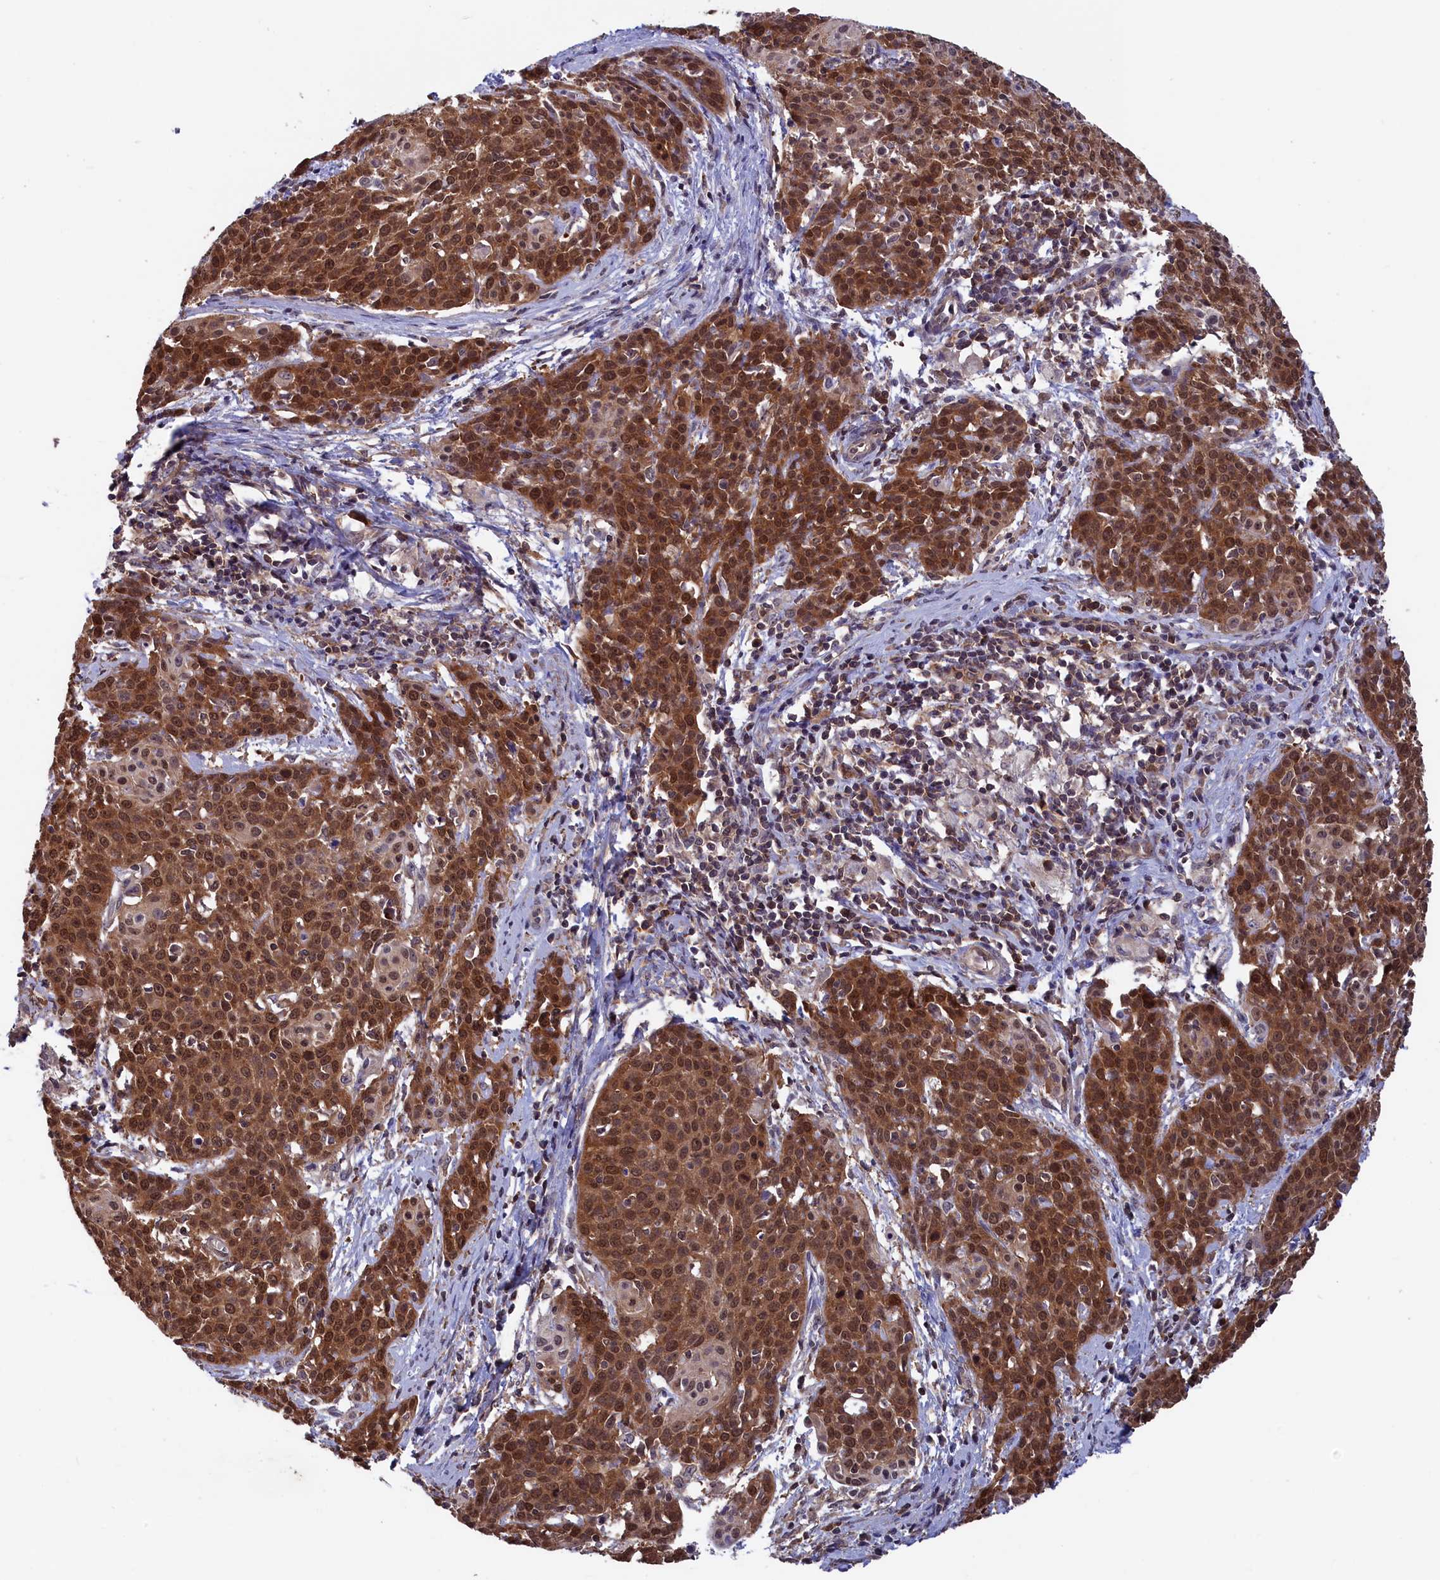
{"staining": {"intensity": "strong", "quantity": ">75%", "location": "cytoplasmic/membranous,nuclear"}, "tissue": "cervical cancer", "cell_type": "Tumor cells", "image_type": "cancer", "snomed": [{"axis": "morphology", "description": "Squamous cell carcinoma, NOS"}, {"axis": "topography", "description": "Cervix"}], "caption": "Protein staining exhibits strong cytoplasmic/membranous and nuclear staining in approximately >75% of tumor cells in cervical cancer.", "gene": "JPT2", "patient": {"sex": "female", "age": 38}}